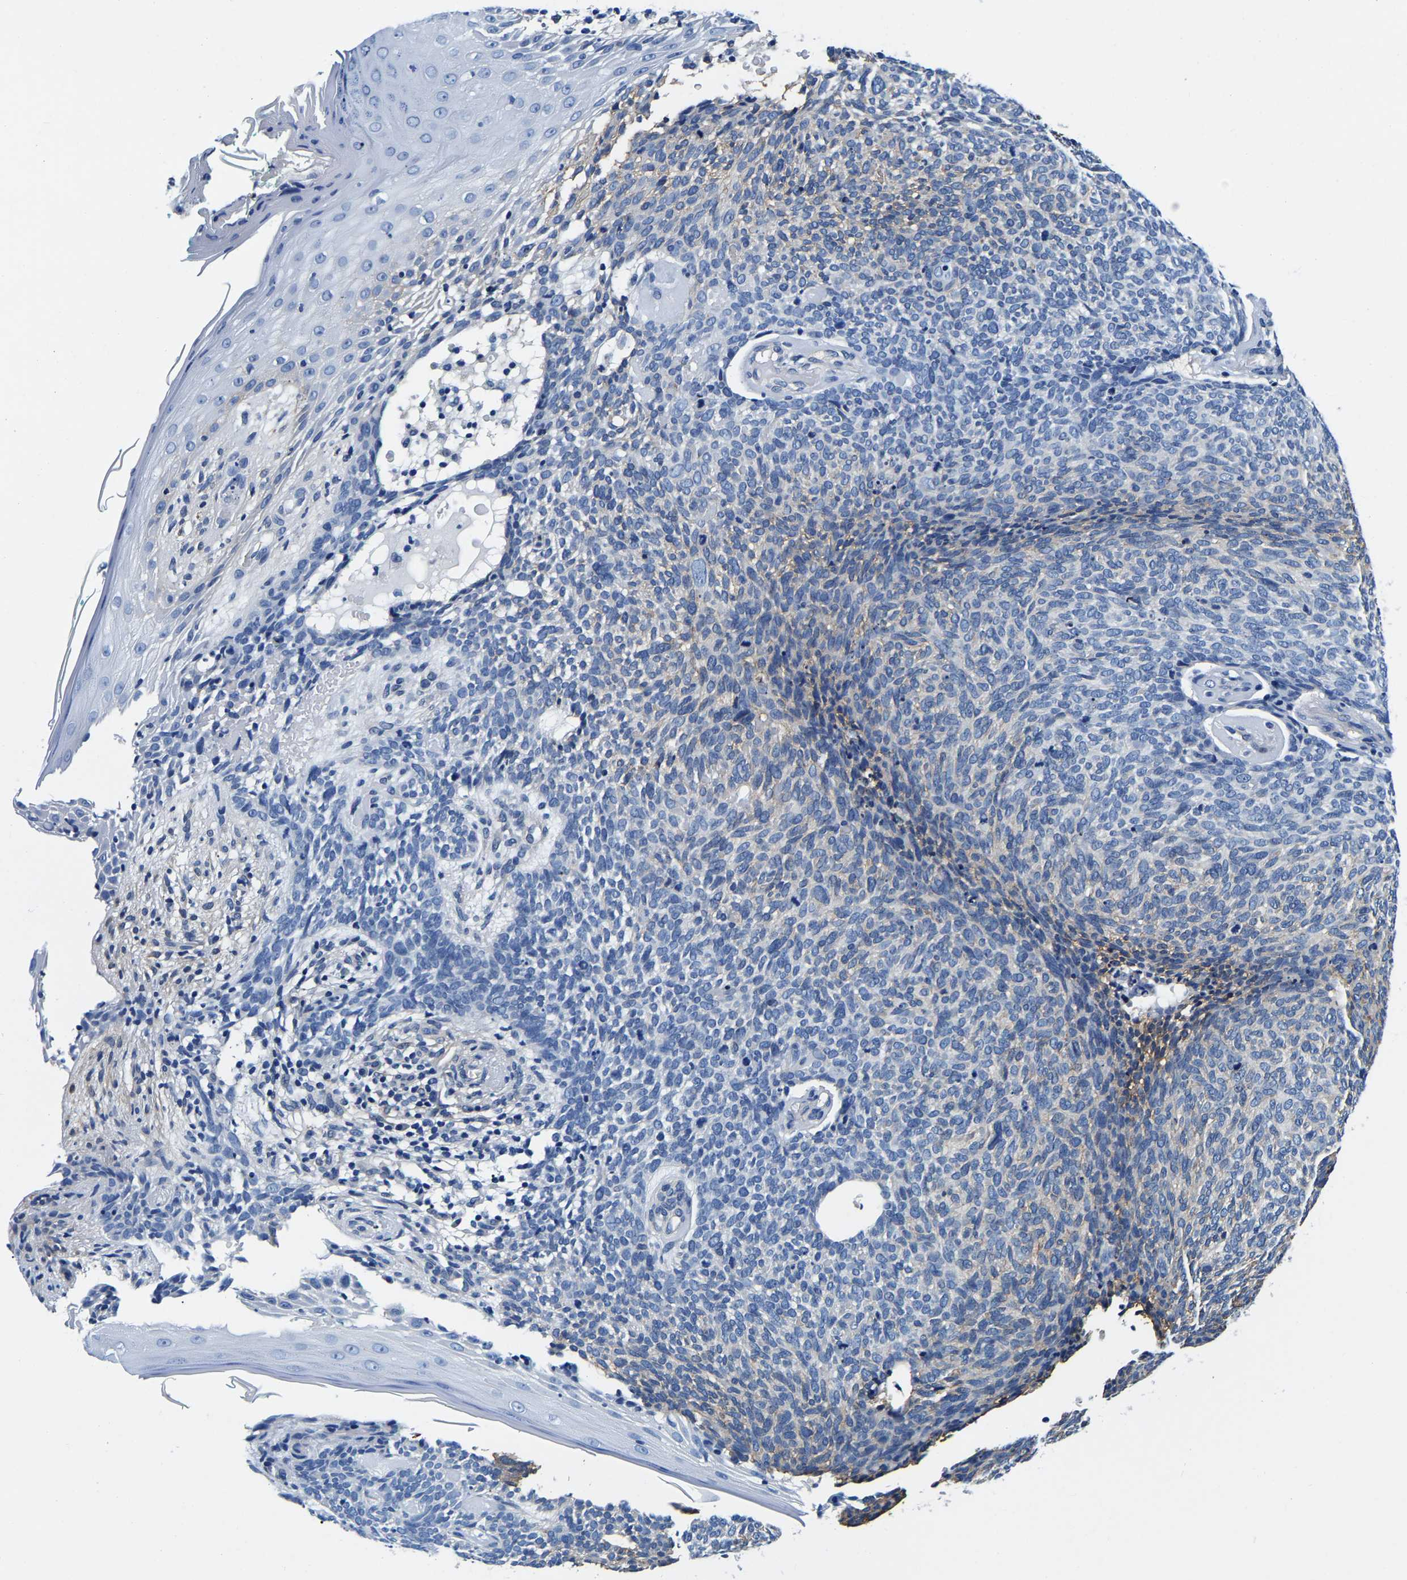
{"staining": {"intensity": "weak", "quantity": "<25%", "location": "cytoplasmic/membranous"}, "tissue": "skin cancer", "cell_type": "Tumor cells", "image_type": "cancer", "snomed": [{"axis": "morphology", "description": "Basal cell carcinoma"}, {"axis": "topography", "description": "Skin"}], "caption": "An image of human basal cell carcinoma (skin) is negative for staining in tumor cells.", "gene": "ACO1", "patient": {"sex": "female", "age": 84}}